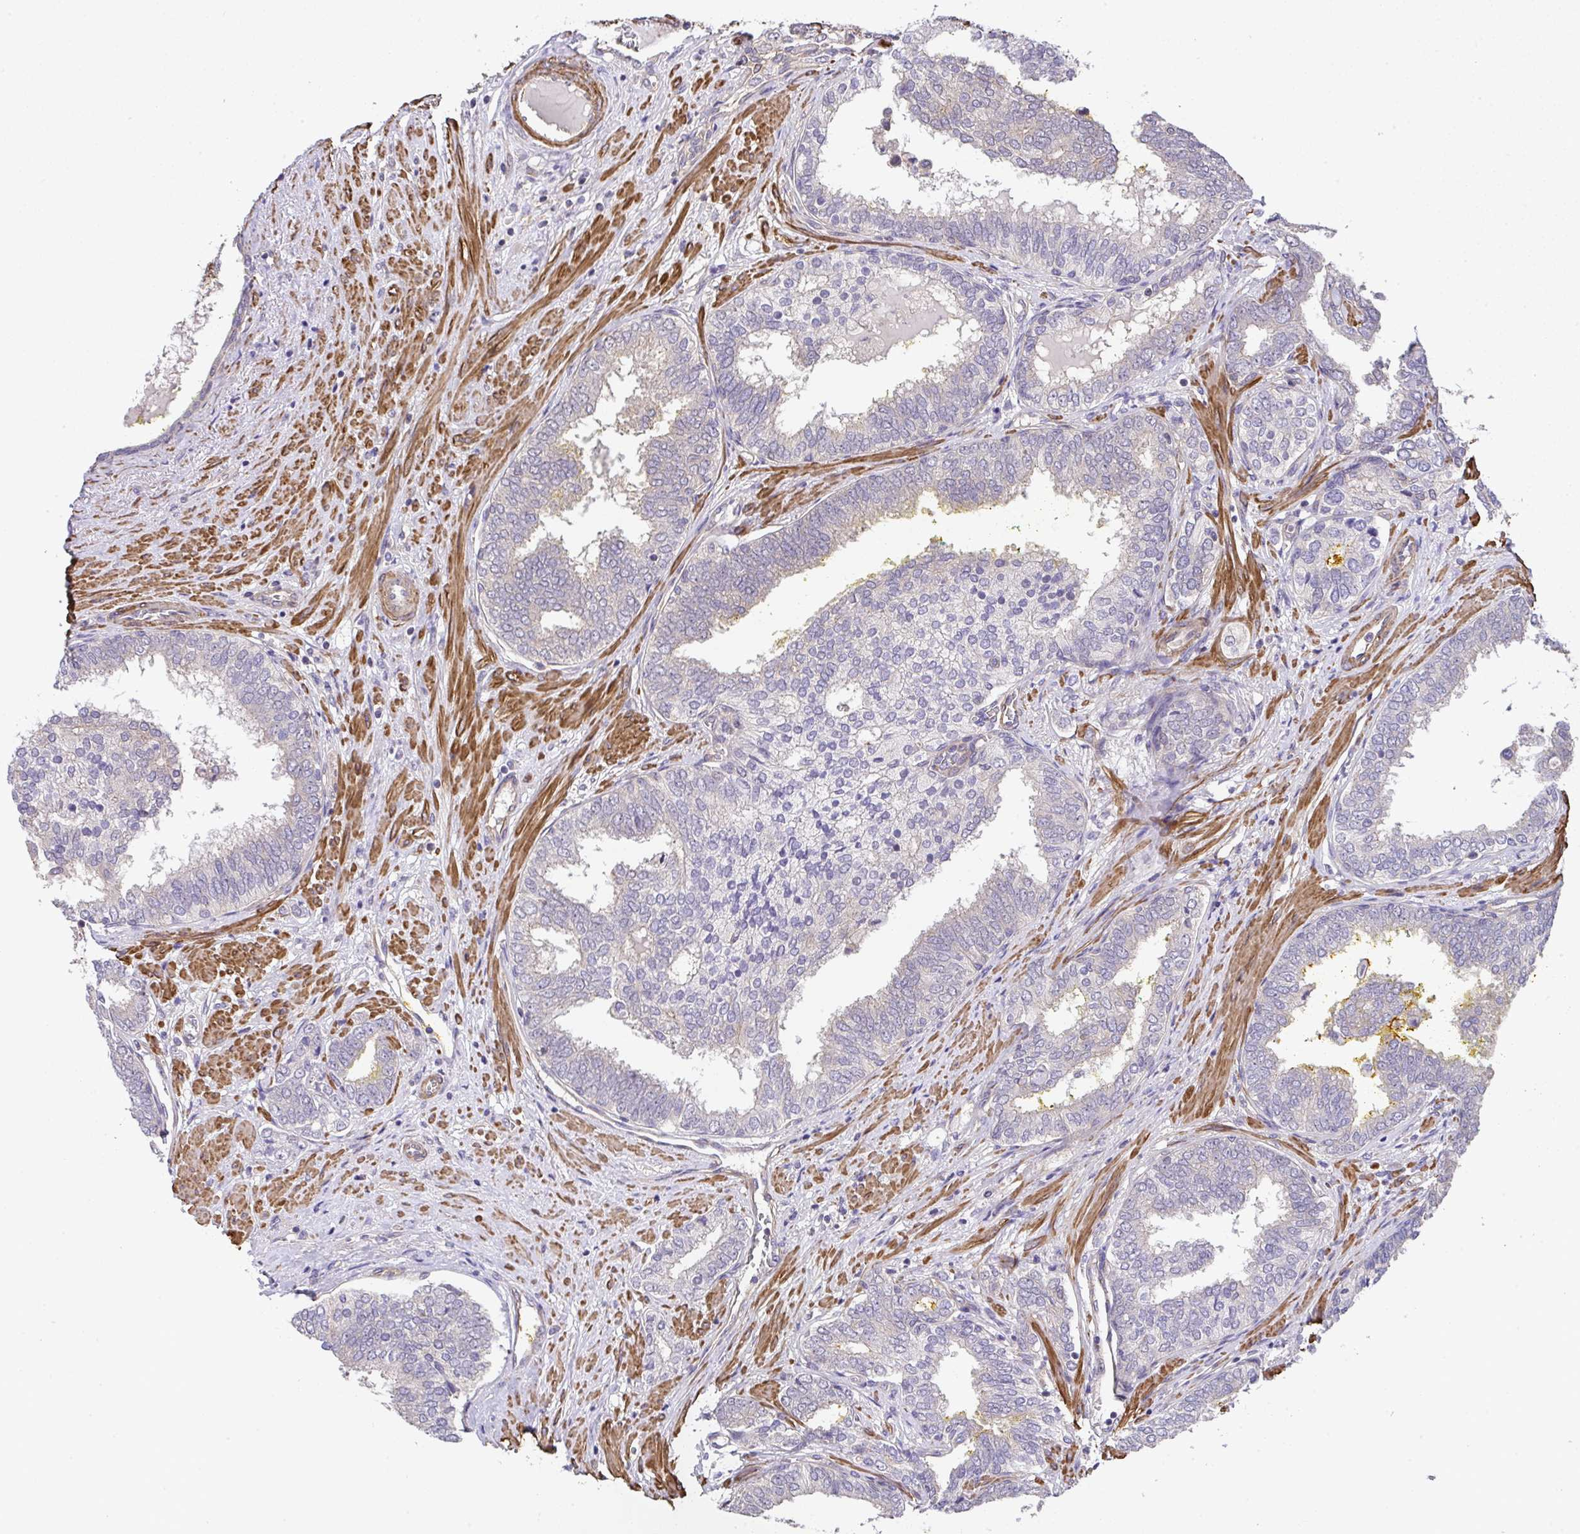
{"staining": {"intensity": "negative", "quantity": "none", "location": "none"}, "tissue": "prostate cancer", "cell_type": "Tumor cells", "image_type": "cancer", "snomed": [{"axis": "morphology", "description": "Adenocarcinoma, High grade"}, {"axis": "topography", "description": "Prostate"}], "caption": "A photomicrograph of prostate cancer stained for a protein reveals no brown staining in tumor cells. Nuclei are stained in blue.", "gene": "ZNF696", "patient": {"sex": "male", "age": 72}}